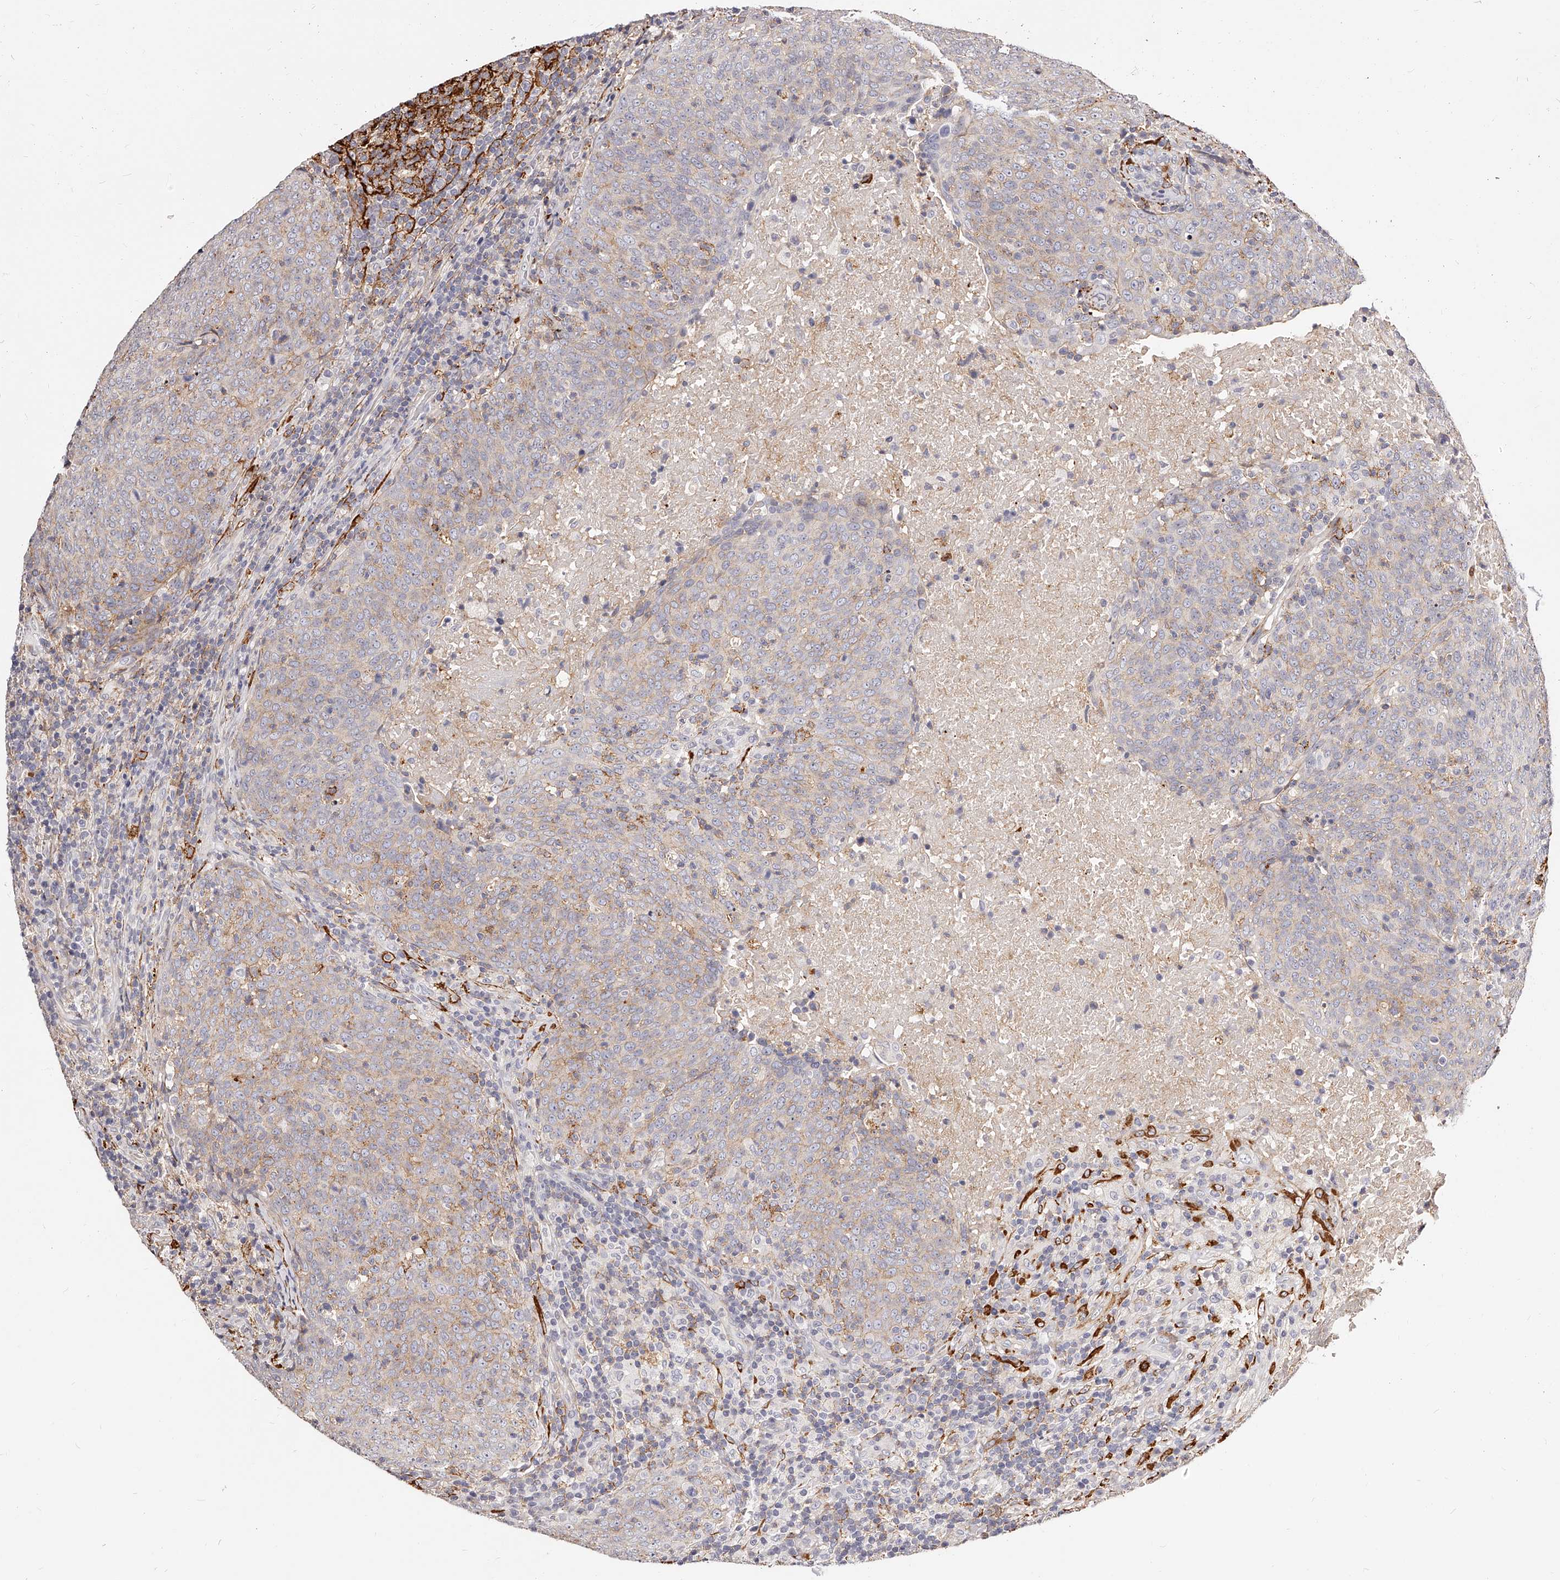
{"staining": {"intensity": "weak", "quantity": "25%-75%", "location": "cytoplasmic/membranous"}, "tissue": "head and neck cancer", "cell_type": "Tumor cells", "image_type": "cancer", "snomed": [{"axis": "morphology", "description": "Squamous cell carcinoma, NOS"}, {"axis": "morphology", "description": "Squamous cell carcinoma, metastatic, NOS"}, {"axis": "topography", "description": "Lymph node"}, {"axis": "topography", "description": "Head-Neck"}], "caption": "Immunohistochemistry (DAB (3,3'-diaminobenzidine)) staining of head and neck metastatic squamous cell carcinoma exhibits weak cytoplasmic/membranous protein expression in about 25%-75% of tumor cells. Using DAB (3,3'-diaminobenzidine) (brown) and hematoxylin (blue) stains, captured at high magnification using brightfield microscopy.", "gene": "CD82", "patient": {"sex": "male", "age": 62}}